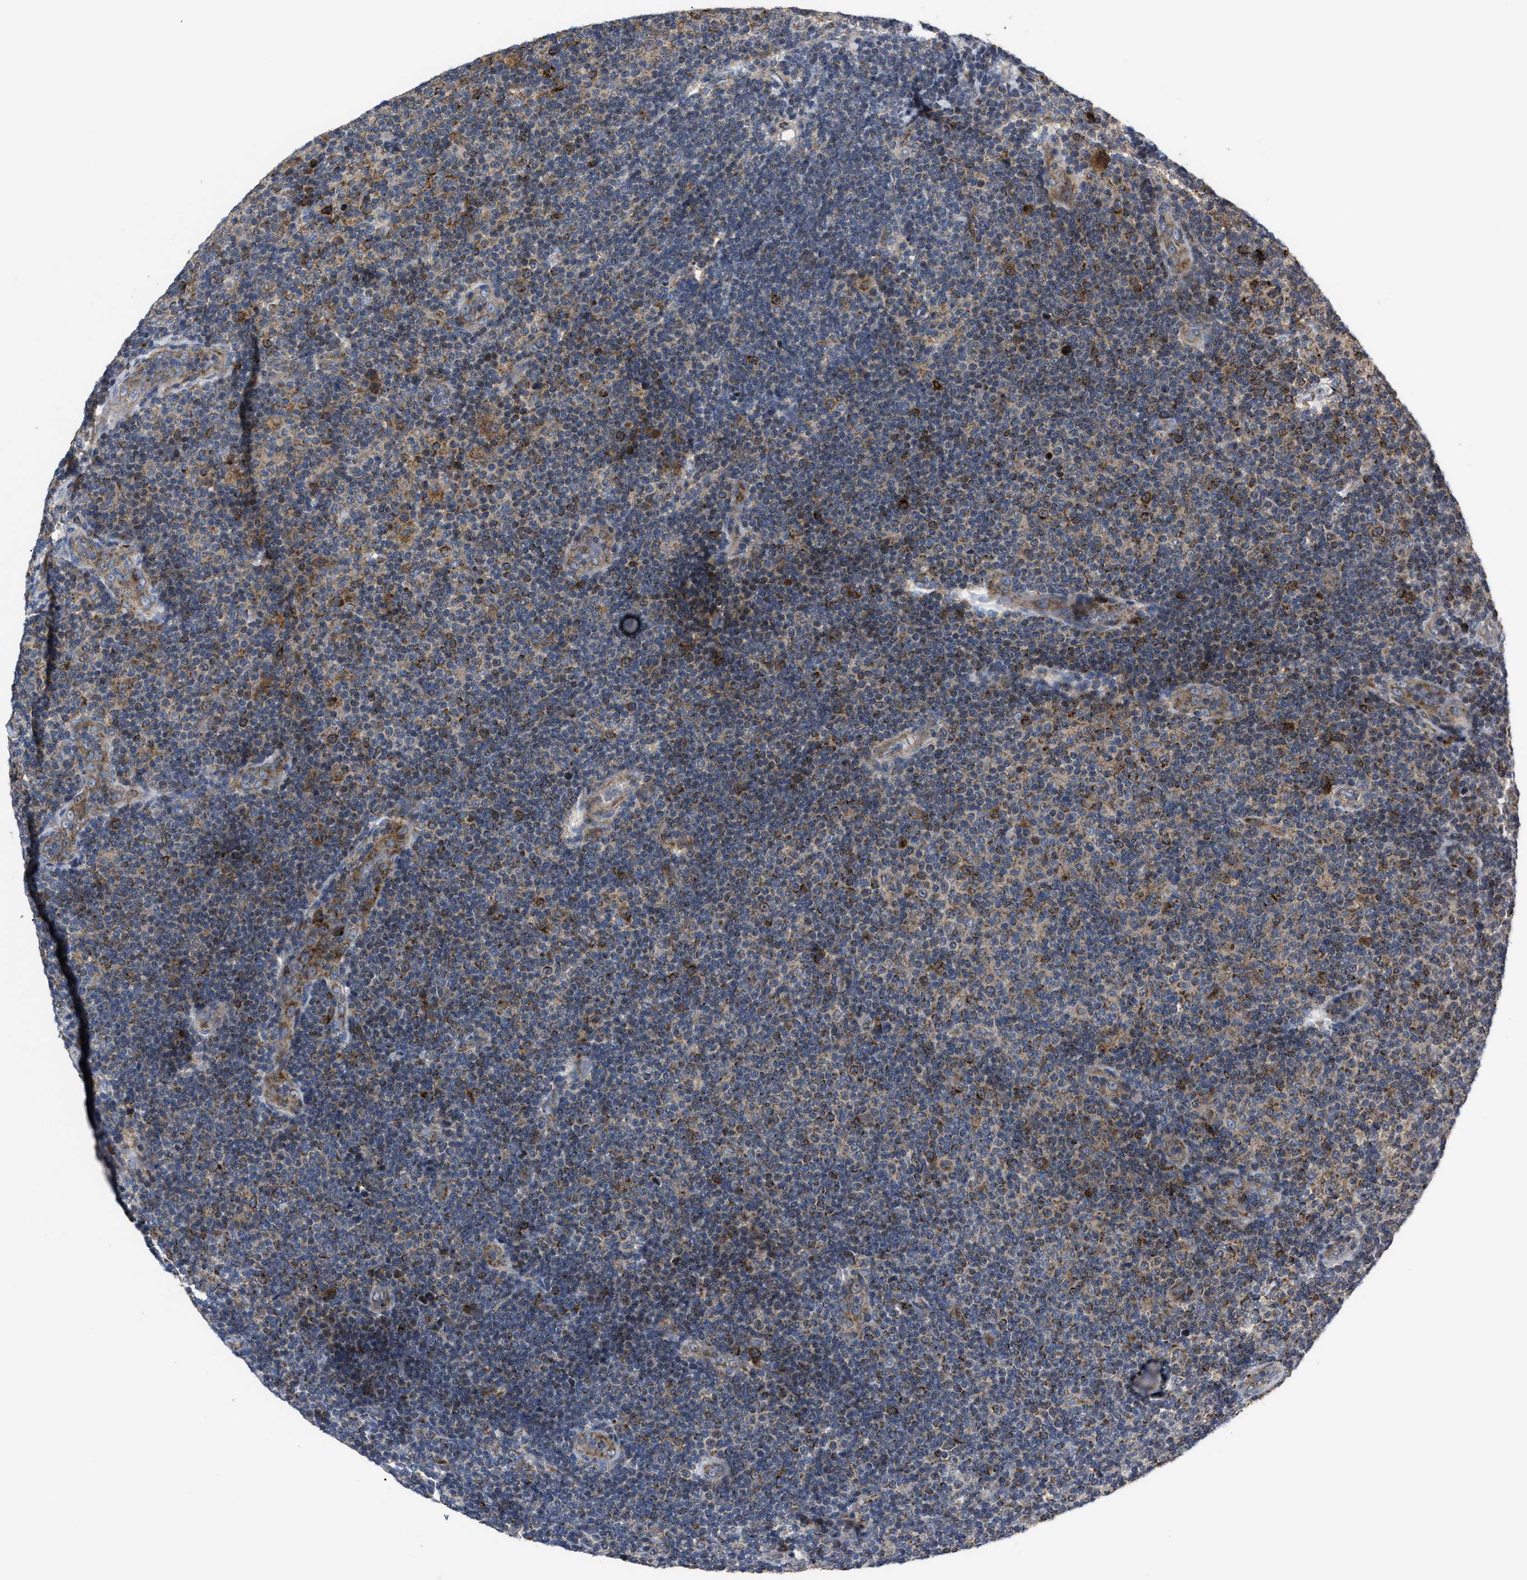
{"staining": {"intensity": "moderate", "quantity": "25%-75%", "location": "cytoplasmic/membranous"}, "tissue": "lymphoma", "cell_type": "Tumor cells", "image_type": "cancer", "snomed": [{"axis": "morphology", "description": "Malignant lymphoma, non-Hodgkin's type, Low grade"}, {"axis": "topography", "description": "Lymph node"}], "caption": "Lymphoma stained with a brown dye demonstrates moderate cytoplasmic/membranous positive positivity in approximately 25%-75% of tumor cells.", "gene": "PASK", "patient": {"sex": "male", "age": 83}}